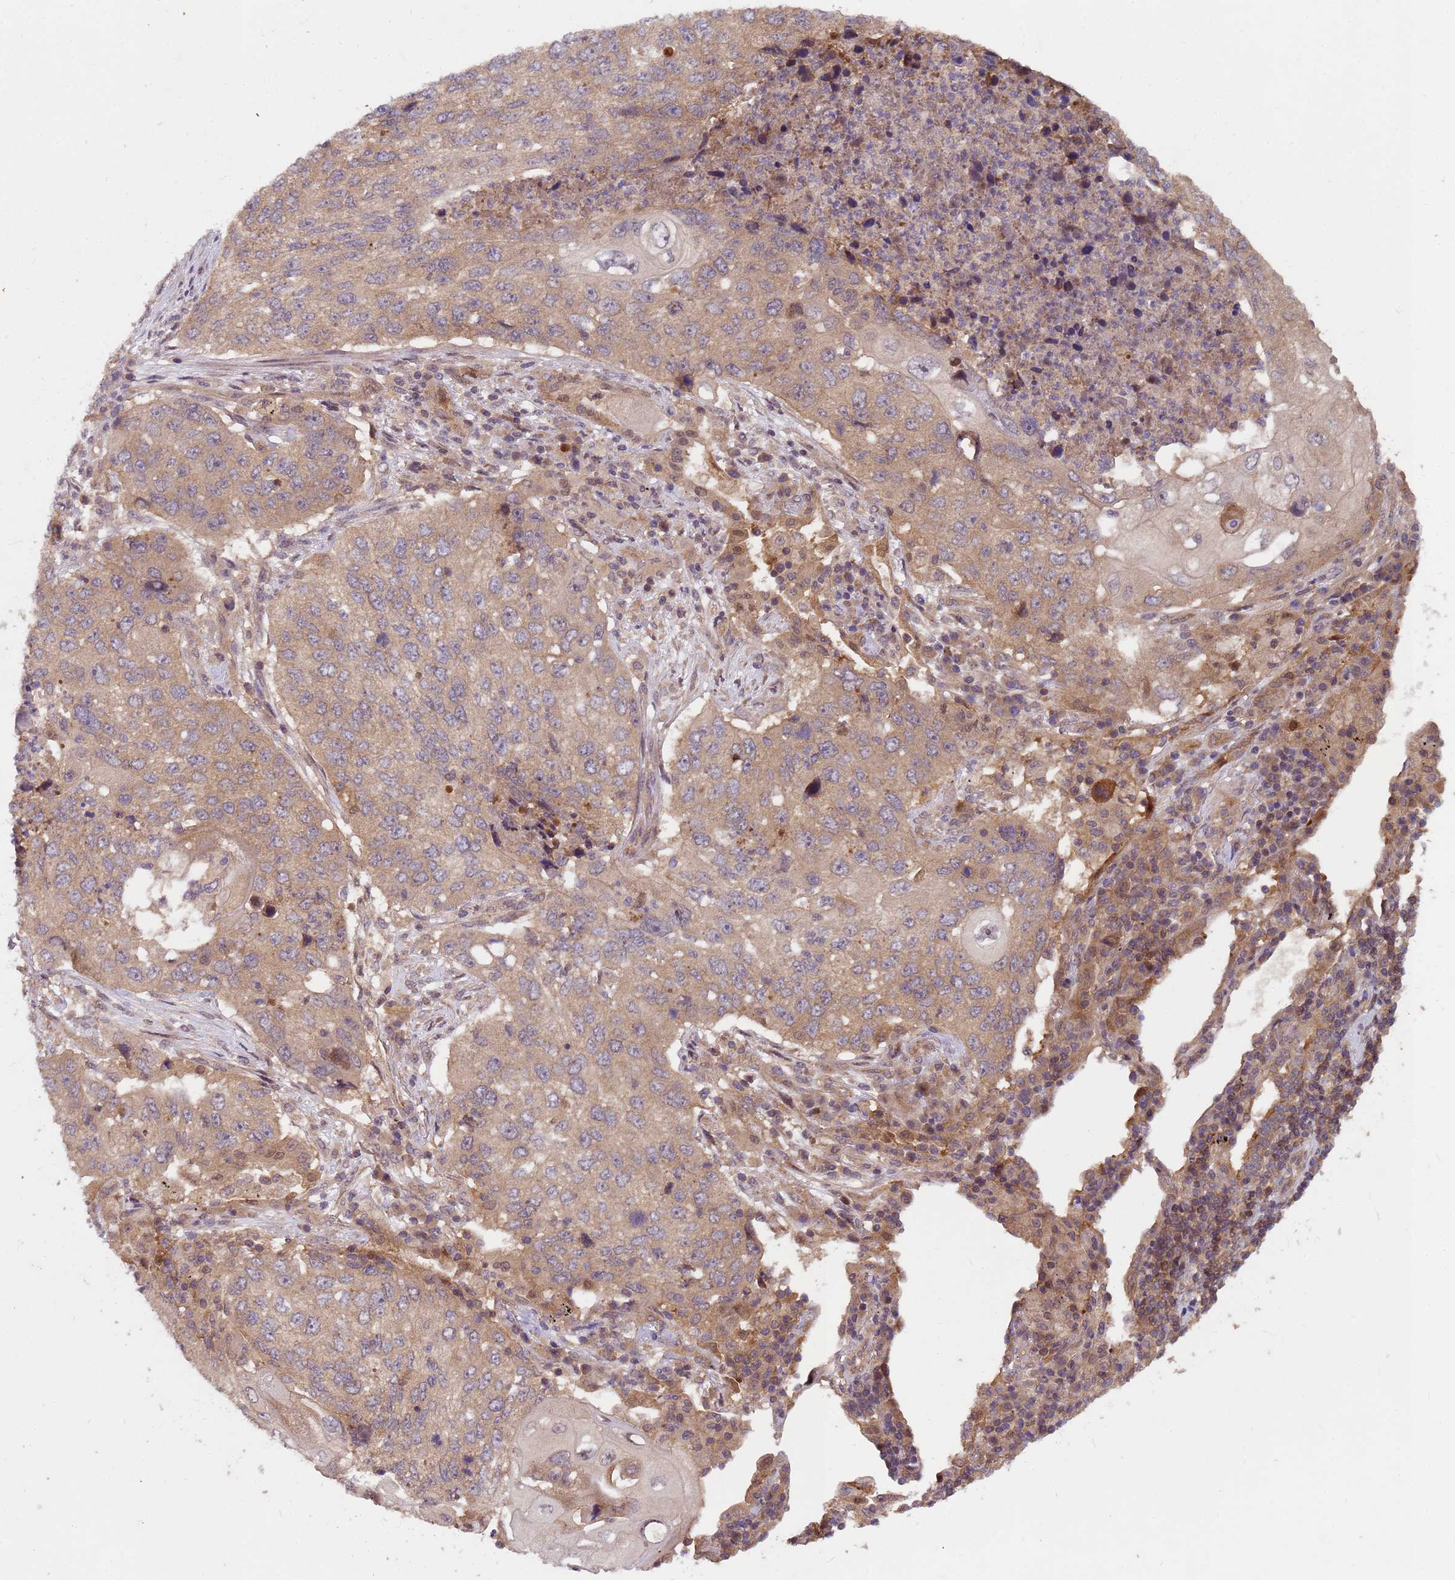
{"staining": {"intensity": "weak", "quantity": ">75%", "location": "cytoplasmic/membranous"}, "tissue": "lung cancer", "cell_type": "Tumor cells", "image_type": "cancer", "snomed": [{"axis": "morphology", "description": "Squamous cell carcinoma, NOS"}, {"axis": "topography", "description": "Lung"}], "caption": "Protein staining of lung cancer (squamous cell carcinoma) tissue displays weak cytoplasmic/membranous expression in approximately >75% of tumor cells.", "gene": "PPP2CB", "patient": {"sex": "female", "age": 63}}